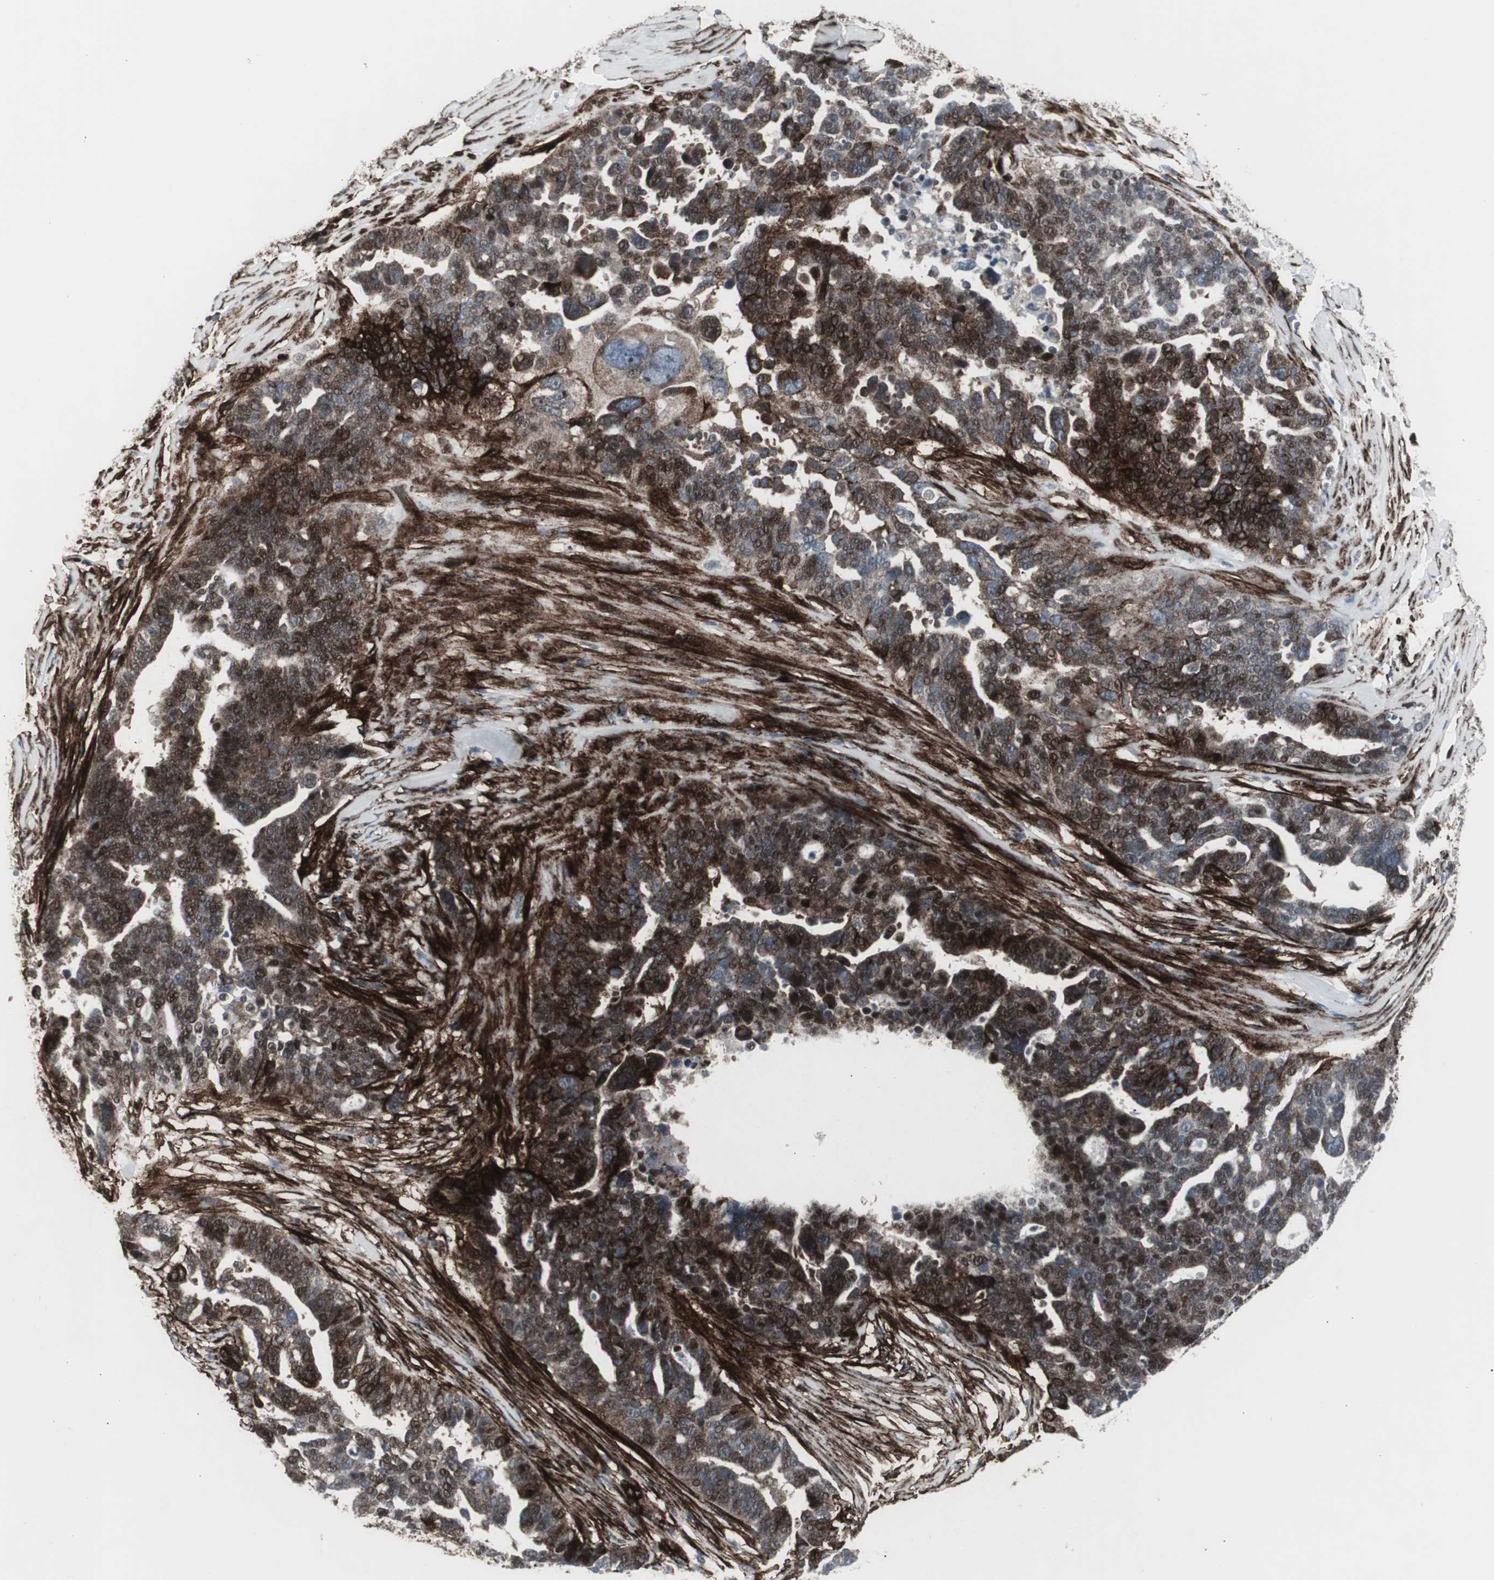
{"staining": {"intensity": "moderate", "quantity": "25%-75%", "location": "cytoplasmic/membranous,nuclear"}, "tissue": "ovarian cancer", "cell_type": "Tumor cells", "image_type": "cancer", "snomed": [{"axis": "morphology", "description": "Cystadenocarcinoma, serous, NOS"}, {"axis": "topography", "description": "Ovary"}], "caption": "This micrograph reveals serous cystadenocarcinoma (ovarian) stained with IHC to label a protein in brown. The cytoplasmic/membranous and nuclear of tumor cells show moderate positivity for the protein. Nuclei are counter-stained blue.", "gene": "PDGFA", "patient": {"sex": "female", "age": 59}}